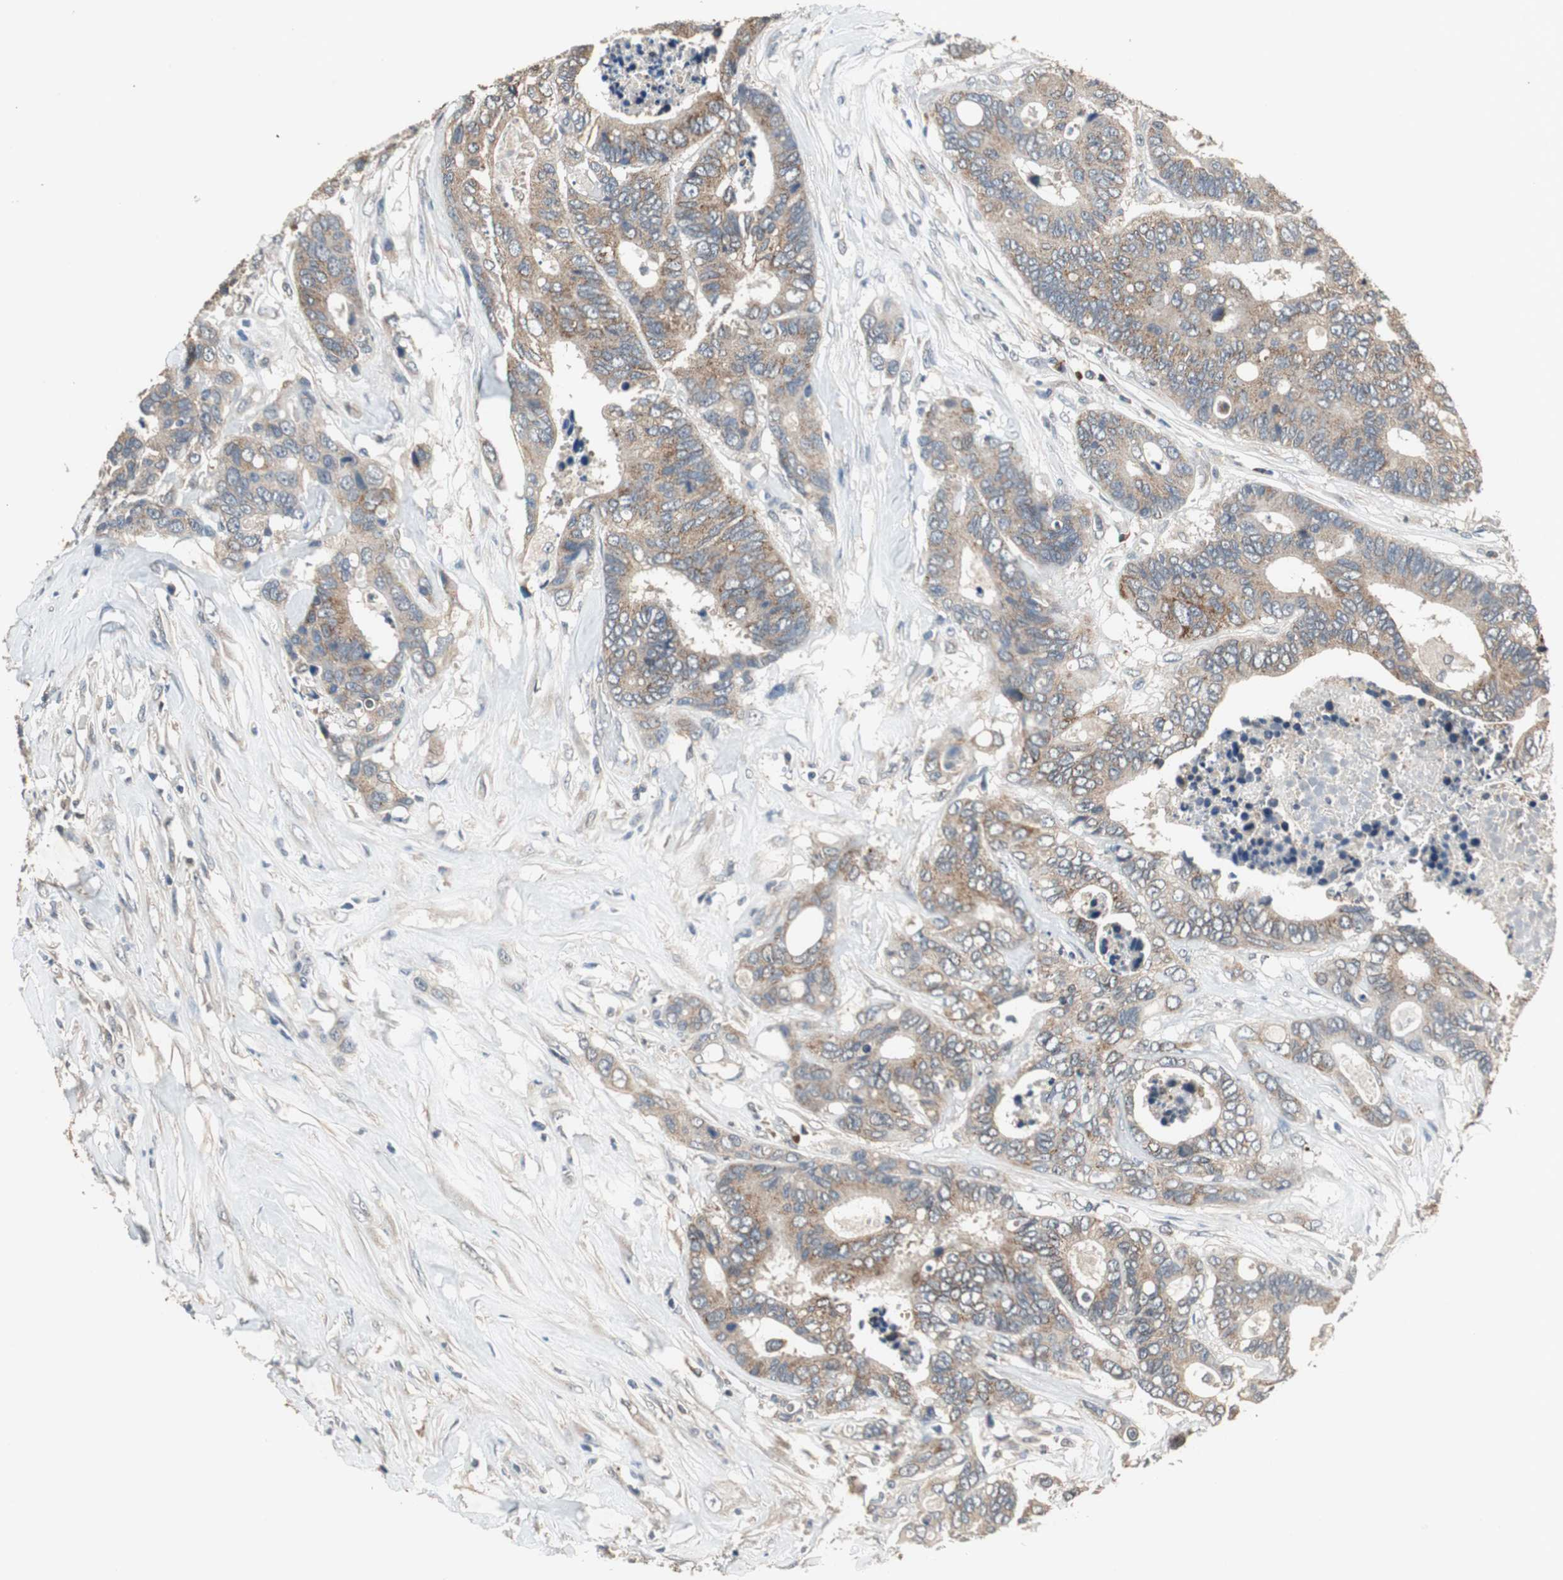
{"staining": {"intensity": "weak", "quantity": "25%-75%", "location": "cytoplasmic/membranous"}, "tissue": "colorectal cancer", "cell_type": "Tumor cells", "image_type": "cancer", "snomed": [{"axis": "morphology", "description": "Adenocarcinoma, NOS"}, {"axis": "topography", "description": "Rectum"}], "caption": "Immunohistochemical staining of human adenocarcinoma (colorectal) displays low levels of weak cytoplasmic/membranous staining in about 25%-75% of tumor cells.", "gene": "PI4KB", "patient": {"sex": "male", "age": 55}}